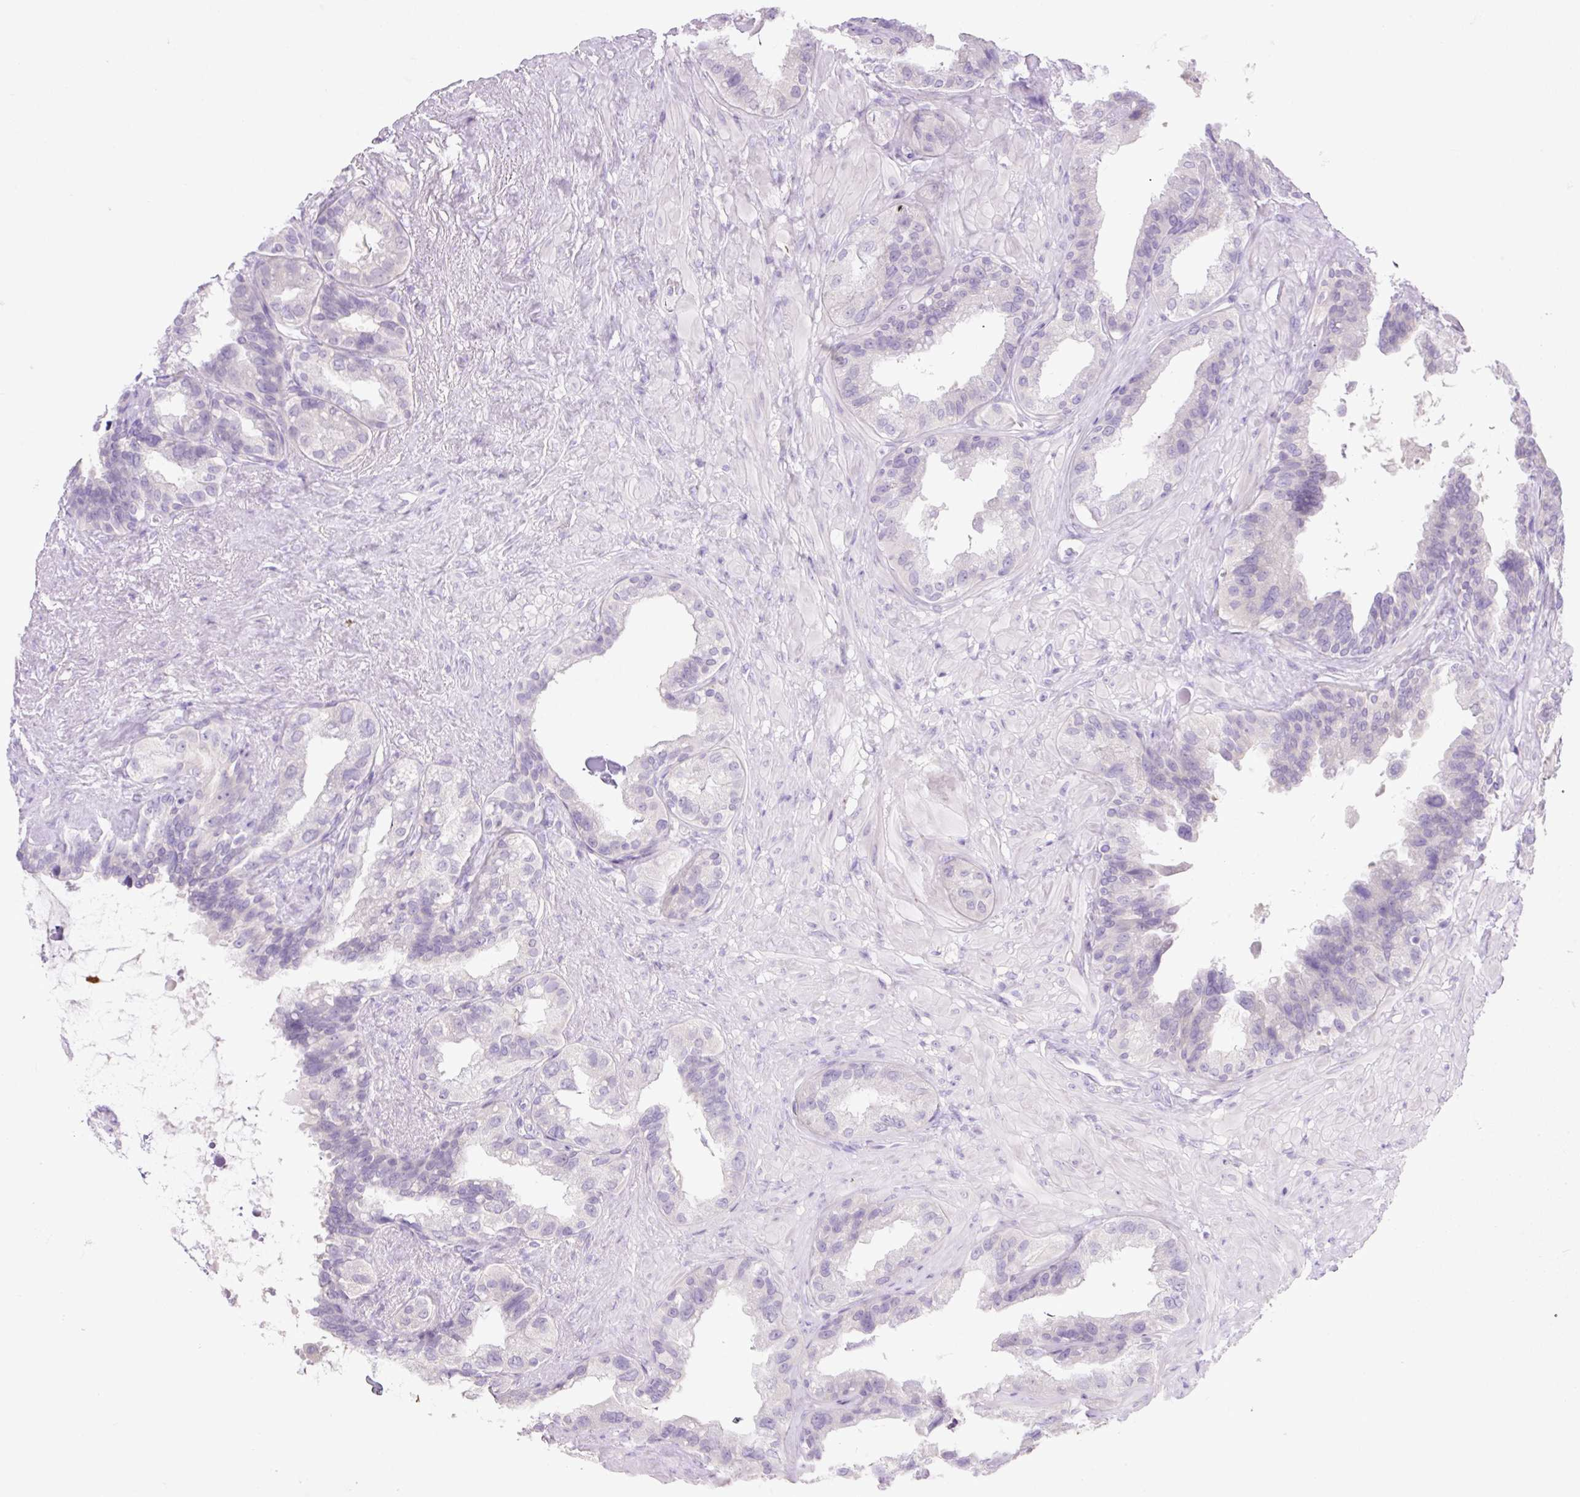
{"staining": {"intensity": "negative", "quantity": "none", "location": "none"}, "tissue": "seminal vesicle", "cell_type": "Glandular cells", "image_type": "normal", "snomed": [{"axis": "morphology", "description": "Normal tissue, NOS"}, {"axis": "topography", "description": "Seminal veicle"}, {"axis": "topography", "description": "Peripheral nerve tissue"}], "caption": "The micrograph exhibits no staining of glandular cells in normal seminal vesicle. (DAB (3,3'-diaminobenzidine) immunohistochemistry with hematoxylin counter stain).", "gene": "CELF6", "patient": {"sex": "male", "age": 76}}